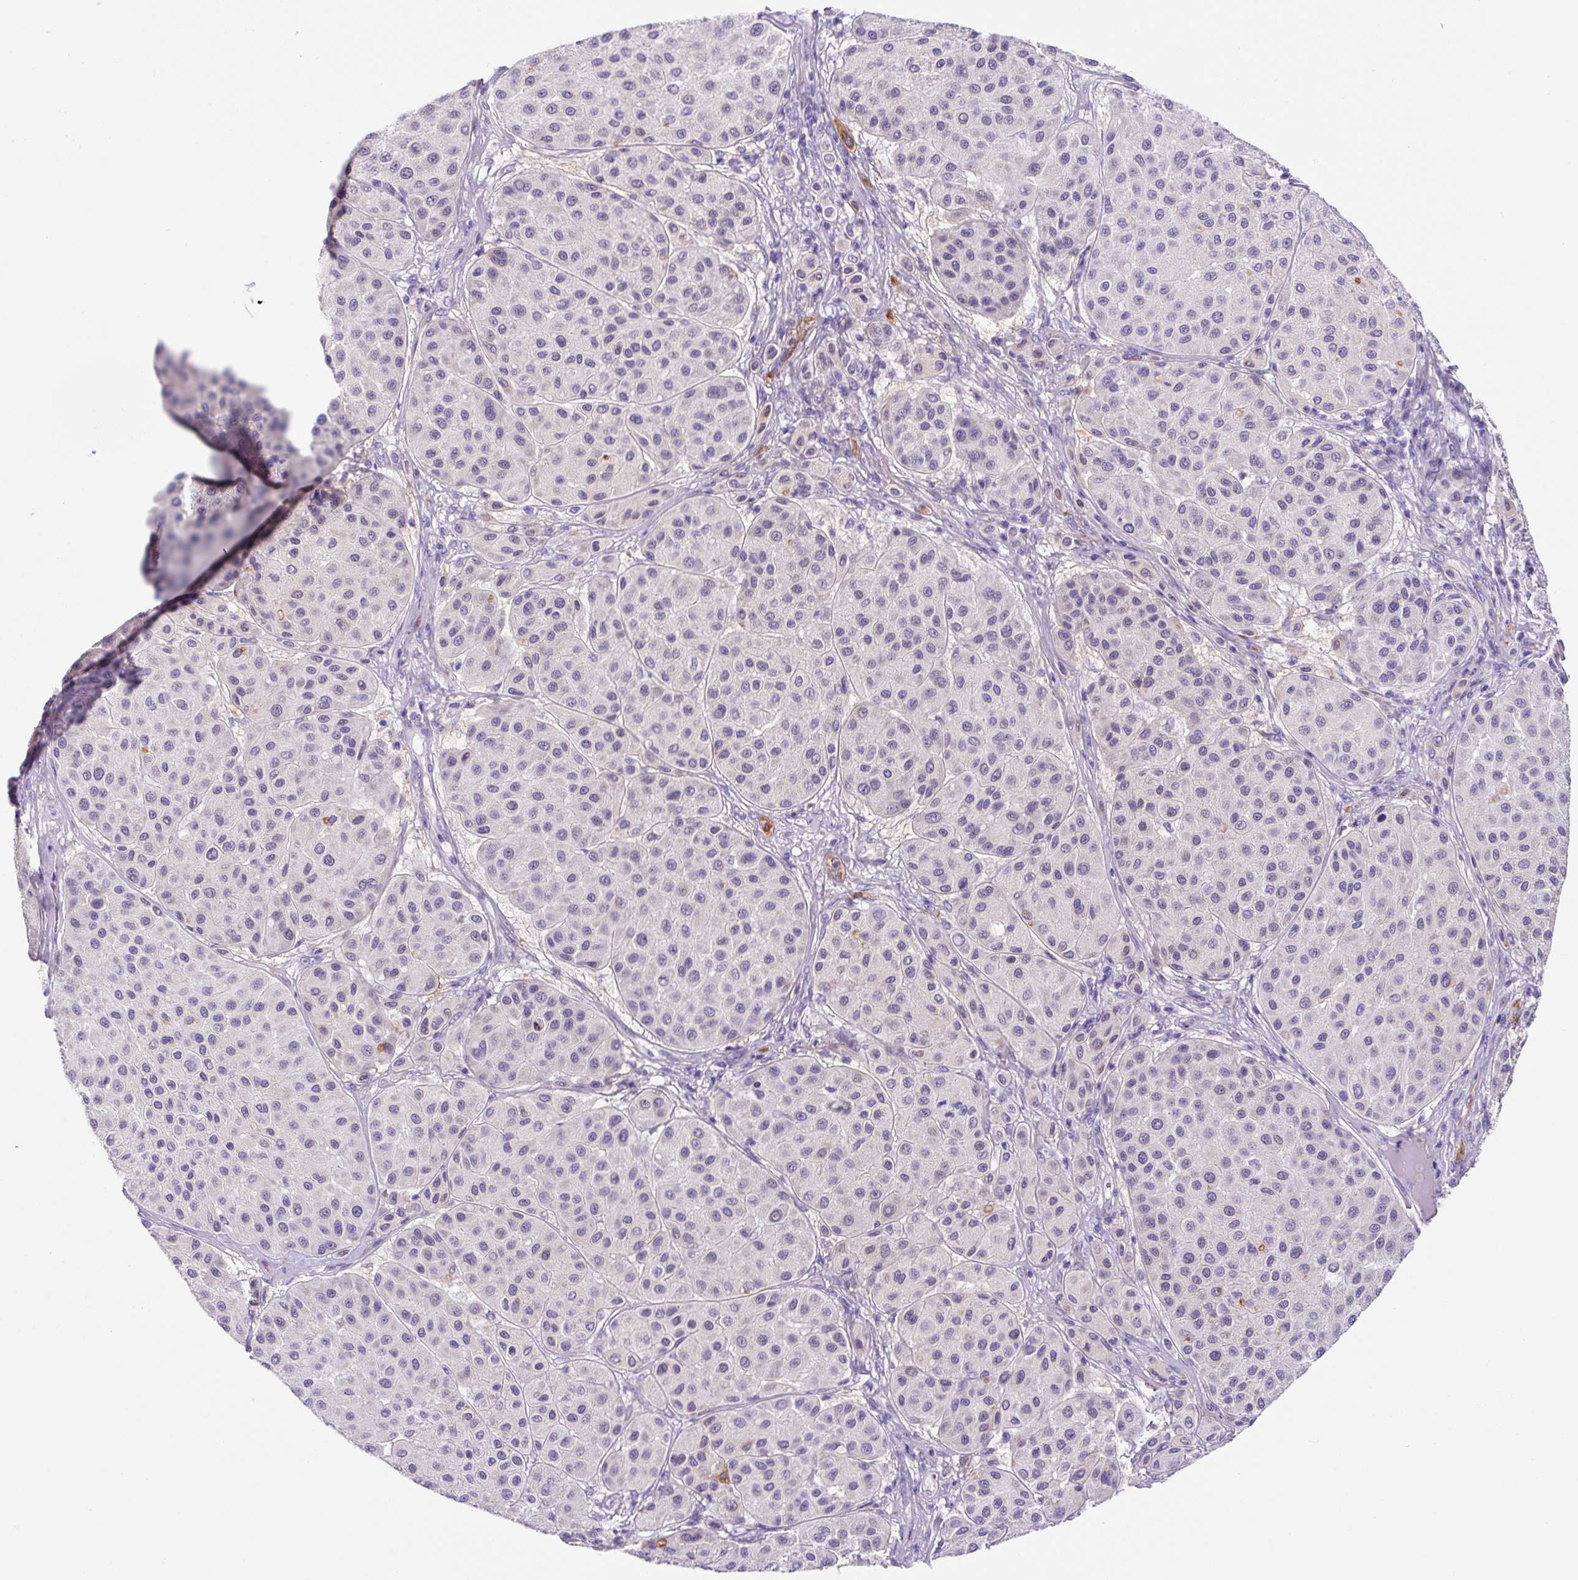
{"staining": {"intensity": "negative", "quantity": "none", "location": "none"}, "tissue": "melanoma", "cell_type": "Tumor cells", "image_type": "cancer", "snomed": [{"axis": "morphology", "description": "Malignant melanoma, Metastatic site"}, {"axis": "topography", "description": "Smooth muscle"}], "caption": "A micrograph of malignant melanoma (metastatic site) stained for a protein demonstrates no brown staining in tumor cells. (DAB (3,3'-diaminobenzidine) IHC visualized using brightfield microscopy, high magnification).", "gene": "ASB4", "patient": {"sex": "male", "age": 41}}